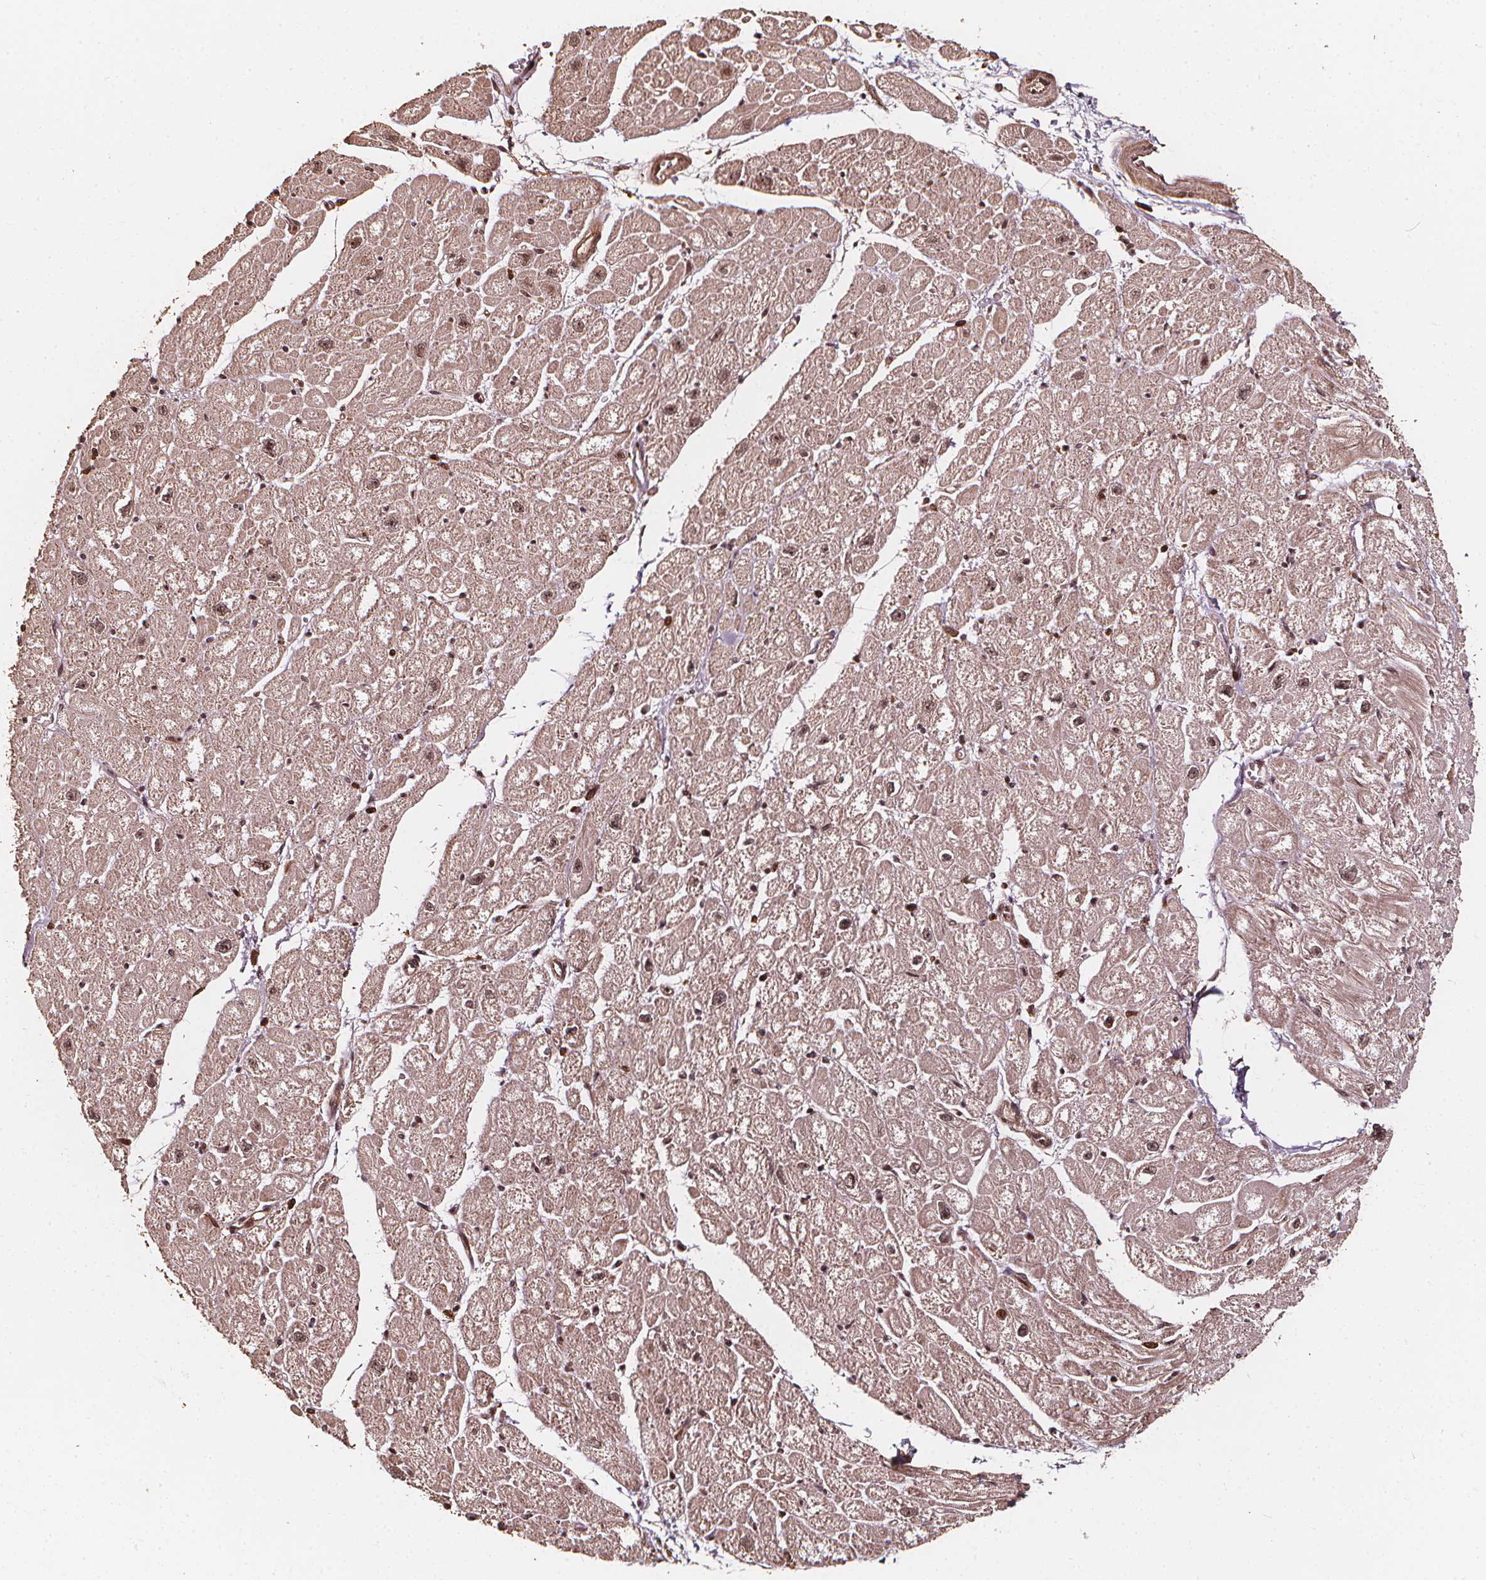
{"staining": {"intensity": "moderate", "quantity": "25%-75%", "location": "cytoplasmic/membranous,nuclear"}, "tissue": "heart muscle", "cell_type": "Cardiomyocytes", "image_type": "normal", "snomed": [{"axis": "morphology", "description": "Normal tissue, NOS"}, {"axis": "topography", "description": "Heart"}], "caption": "Protein expression analysis of unremarkable heart muscle demonstrates moderate cytoplasmic/membranous,nuclear expression in approximately 25%-75% of cardiomyocytes.", "gene": "EXOSC9", "patient": {"sex": "male", "age": 61}}